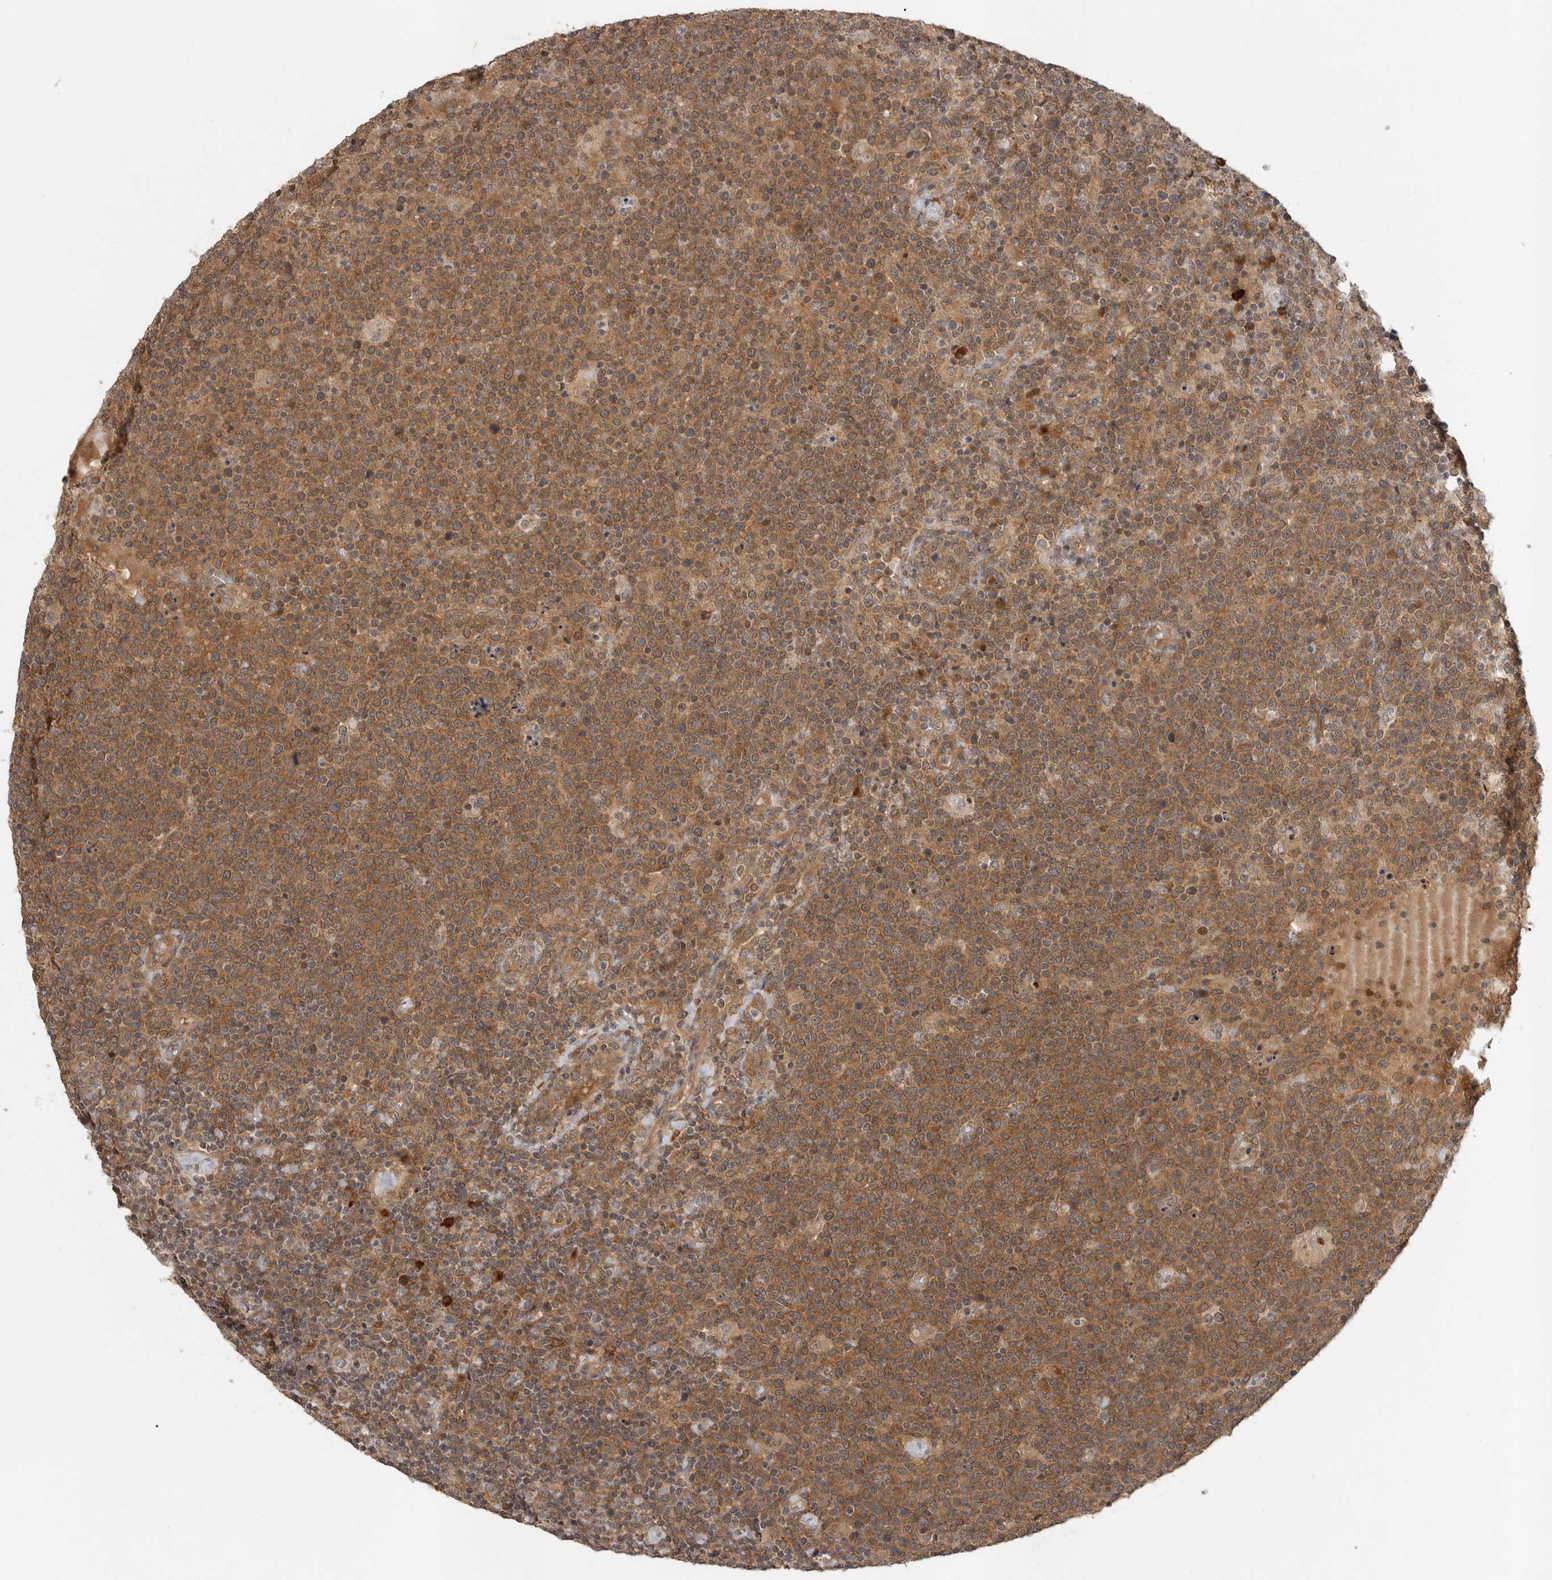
{"staining": {"intensity": "moderate", "quantity": ">75%", "location": "cytoplasmic/membranous"}, "tissue": "lymphoma", "cell_type": "Tumor cells", "image_type": "cancer", "snomed": [{"axis": "morphology", "description": "Malignant lymphoma, non-Hodgkin's type, High grade"}, {"axis": "topography", "description": "Lymph node"}], "caption": "Immunohistochemistry (IHC) of malignant lymphoma, non-Hodgkin's type (high-grade) exhibits medium levels of moderate cytoplasmic/membranous expression in approximately >75% of tumor cells.", "gene": "OSBPL9", "patient": {"sex": "male", "age": 61}}